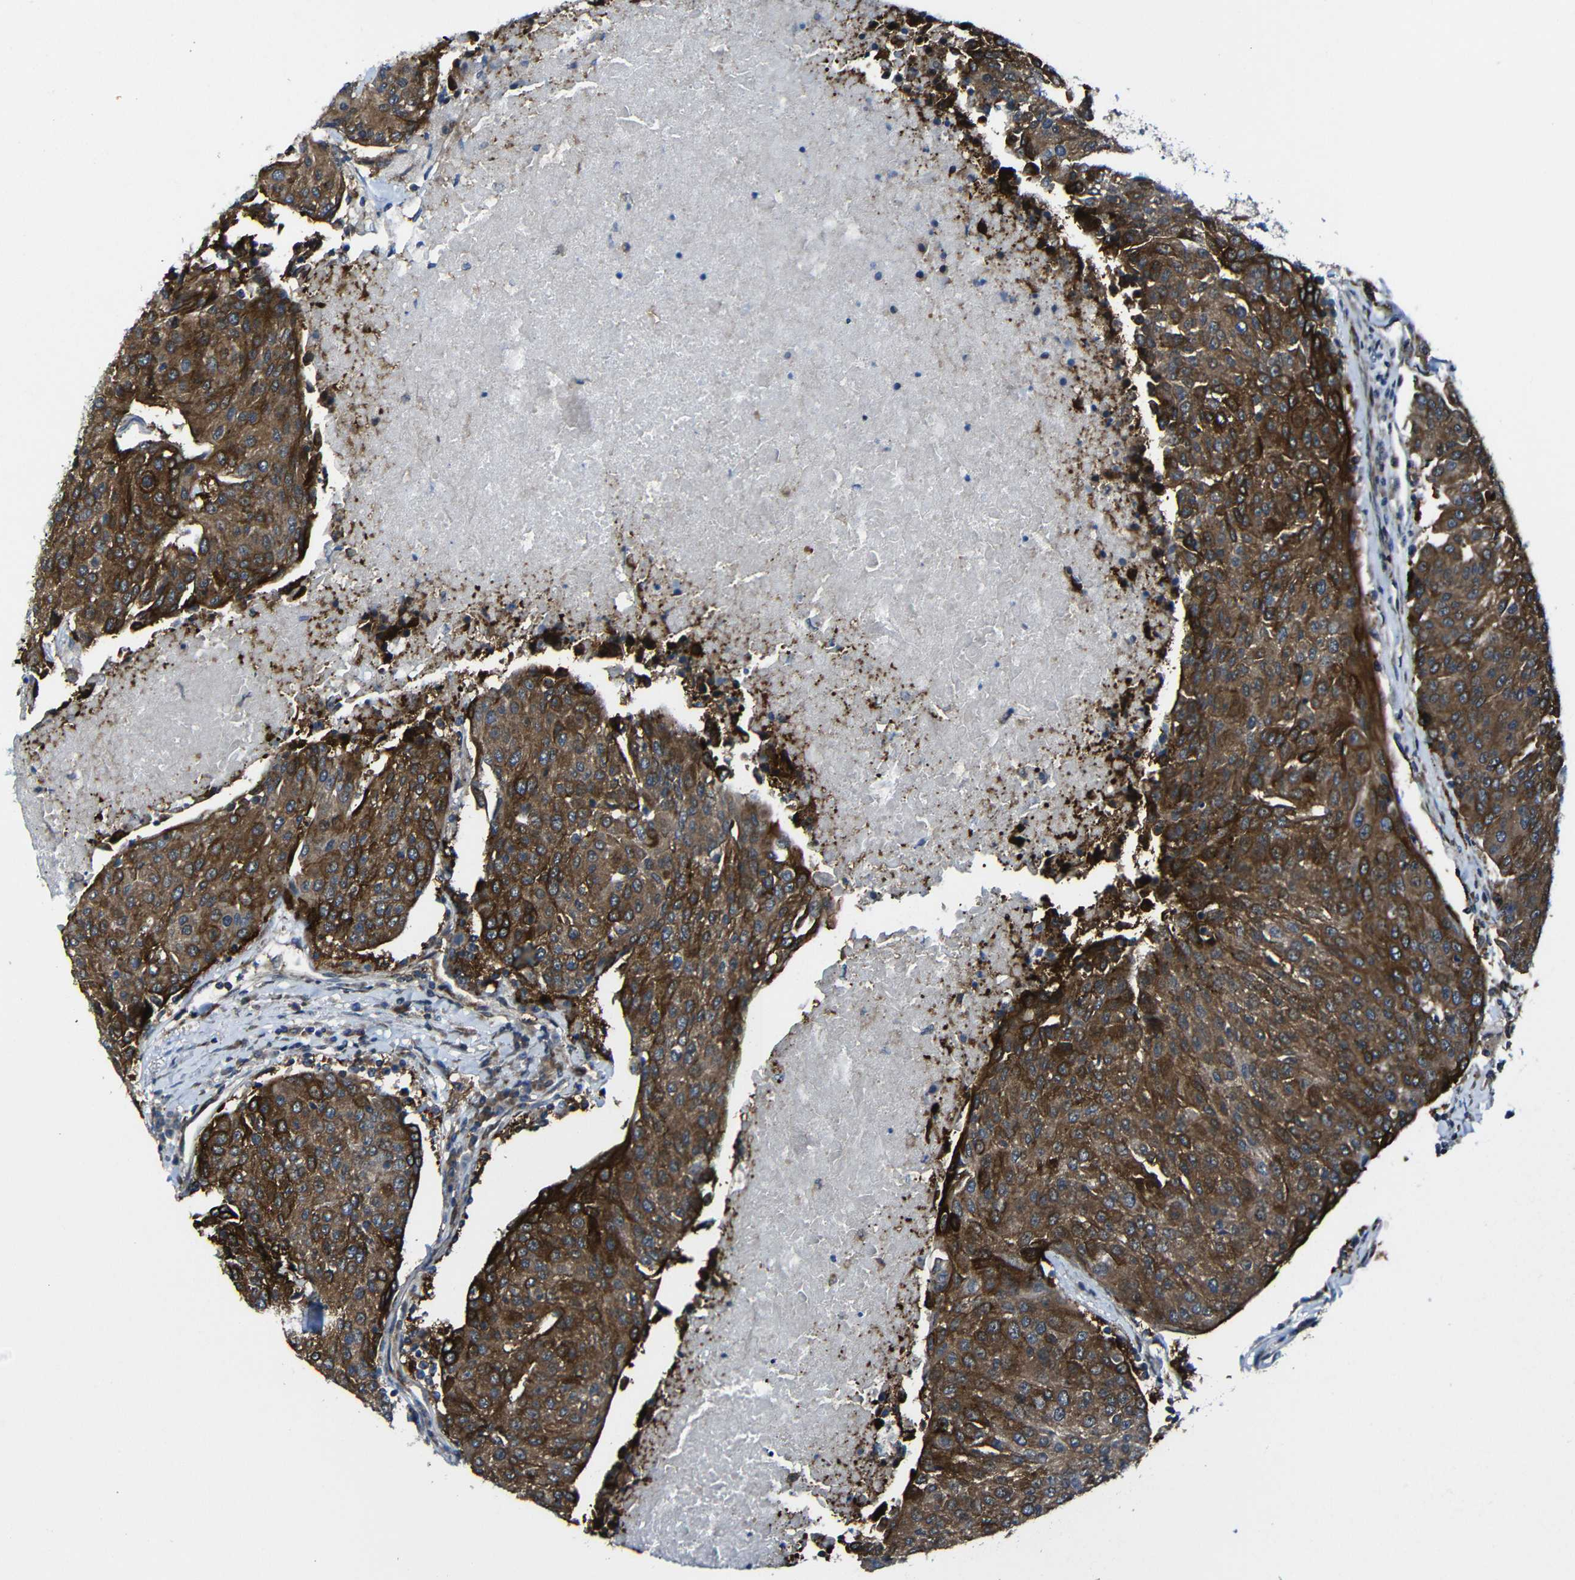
{"staining": {"intensity": "strong", "quantity": ">75%", "location": "cytoplasmic/membranous"}, "tissue": "urothelial cancer", "cell_type": "Tumor cells", "image_type": "cancer", "snomed": [{"axis": "morphology", "description": "Urothelial carcinoma, High grade"}, {"axis": "topography", "description": "Urinary bladder"}], "caption": "Strong cytoplasmic/membranous protein staining is appreciated in about >75% of tumor cells in urothelial cancer.", "gene": "KIAA0513", "patient": {"sex": "female", "age": 85}}